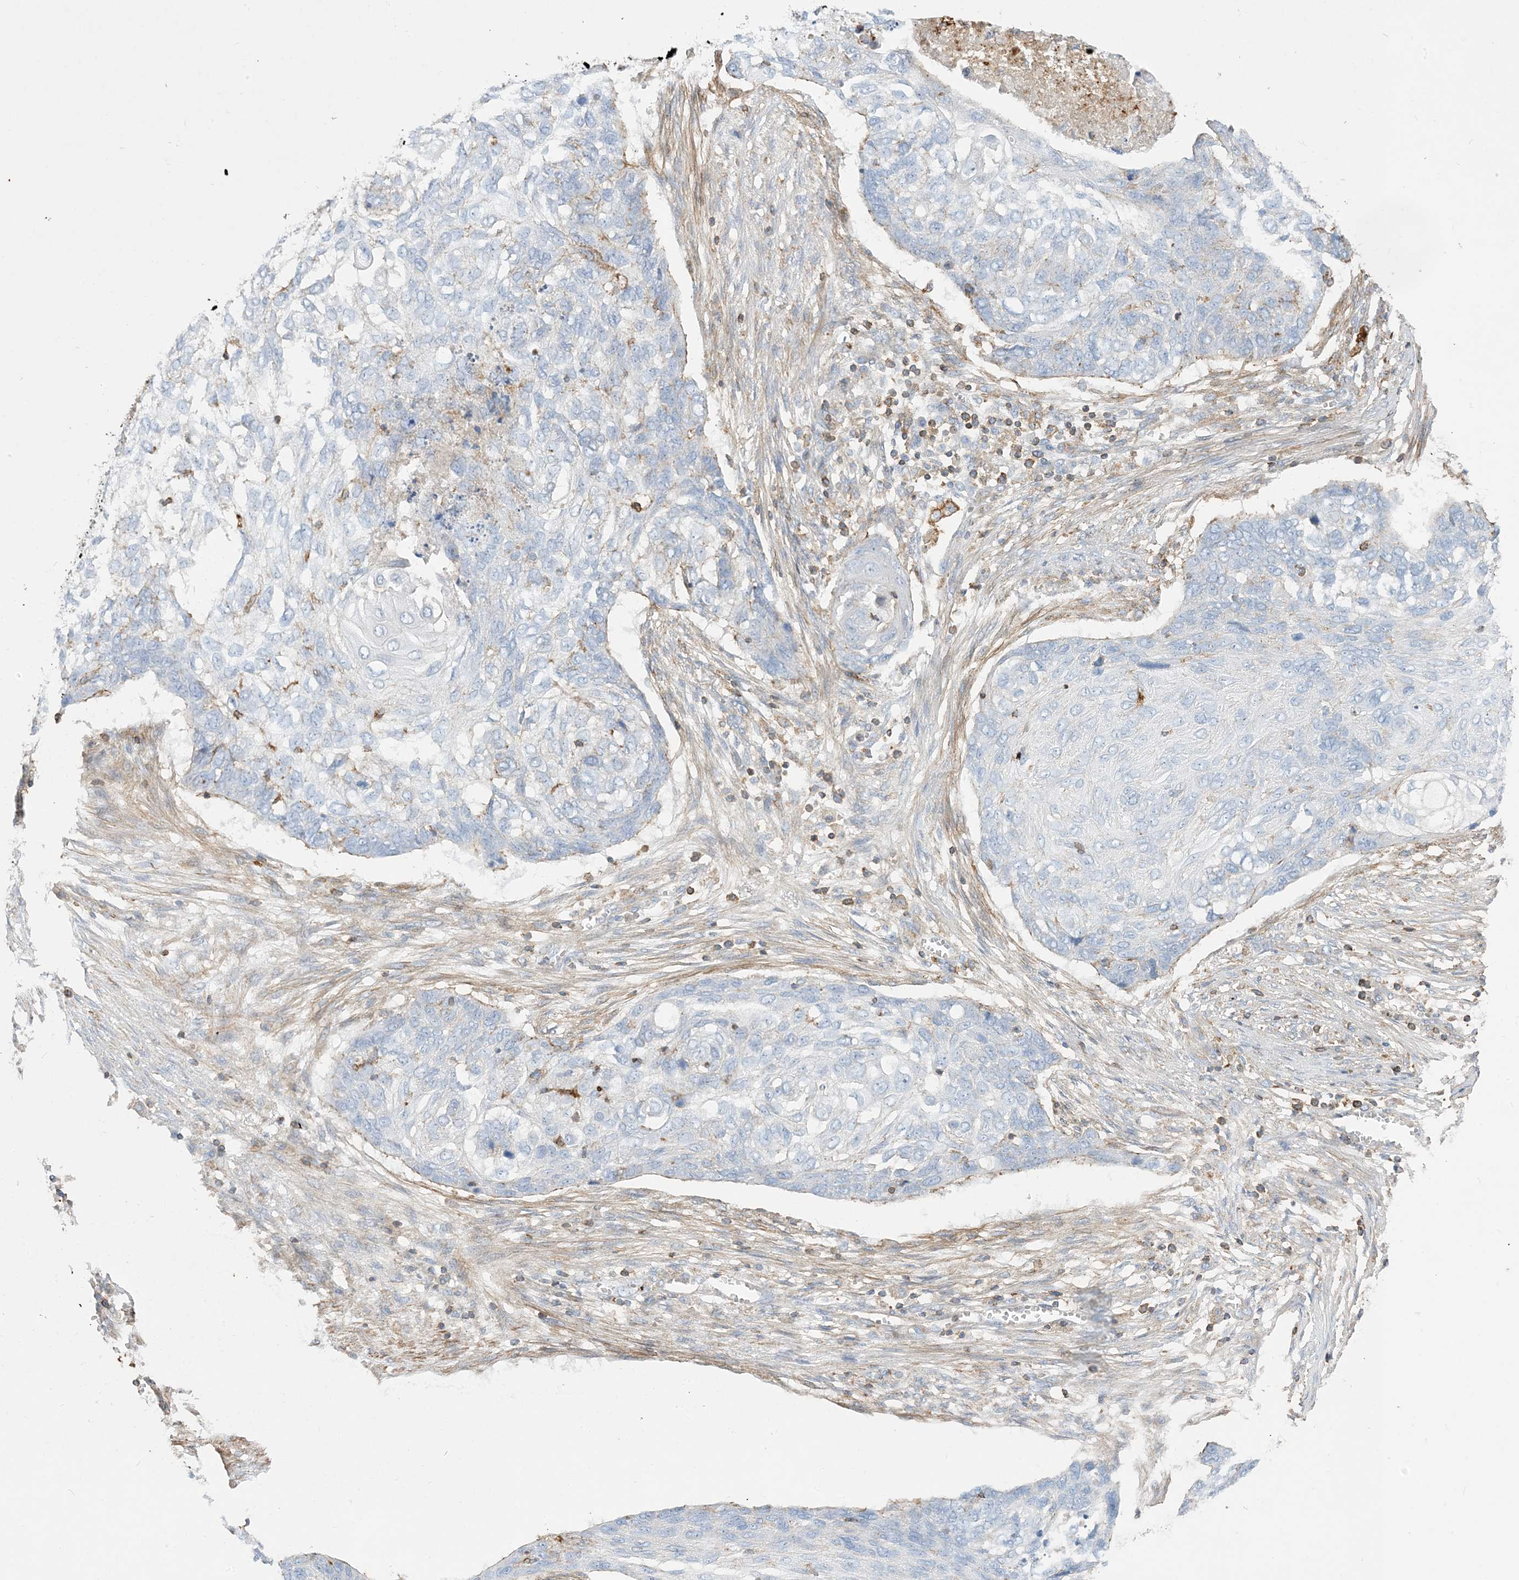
{"staining": {"intensity": "negative", "quantity": "none", "location": "none"}, "tissue": "lung cancer", "cell_type": "Tumor cells", "image_type": "cancer", "snomed": [{"axis": "morphology", "description": "Squamous cell carcinoma, NOS"}, {"axis": "topography", "description": "Lung"}], "caption": "IHC of human squamous cell carcinoma (lung) demonstrates no expression in tumor cells.", "gene": "GTF3C2", "patient": {"sex": "female", "age": 63}}